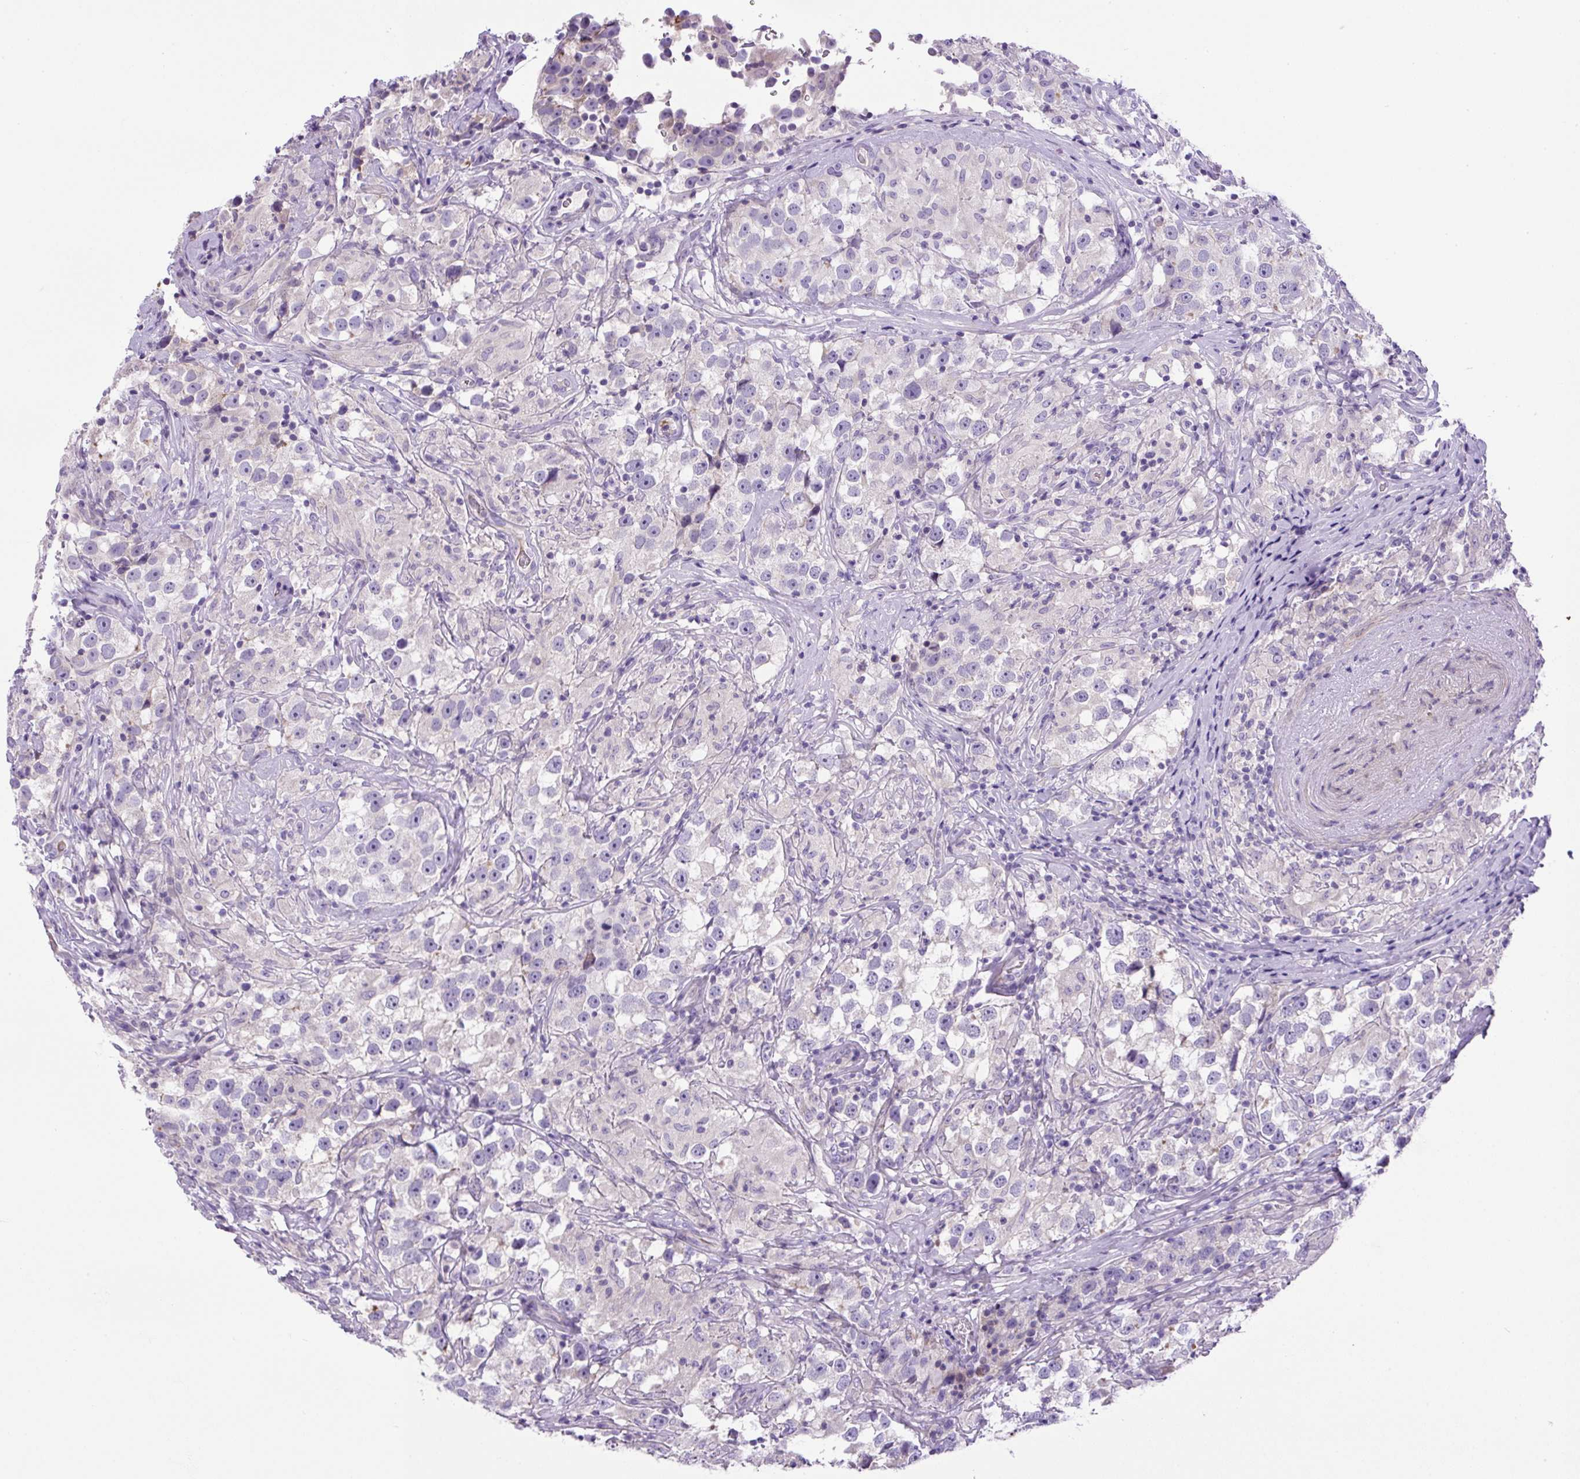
{"staining": {"intensity": "negative", "quantity": "none", "location": "none"}, "tissue": "testis cancer", "cell_type": "Tumor cells", "image_type": "cancer", "snomed": [{"axis": "morphology", "description": "Seminoma, NOS"}, {"axis": "topography", "description": "Testis"}], "caption": "Photomicrograph shows no protein positivity in tumor cells of testis seminoma tissue.", "gene": "NPTN", "patient": {"sex": "male", "age": 46}}